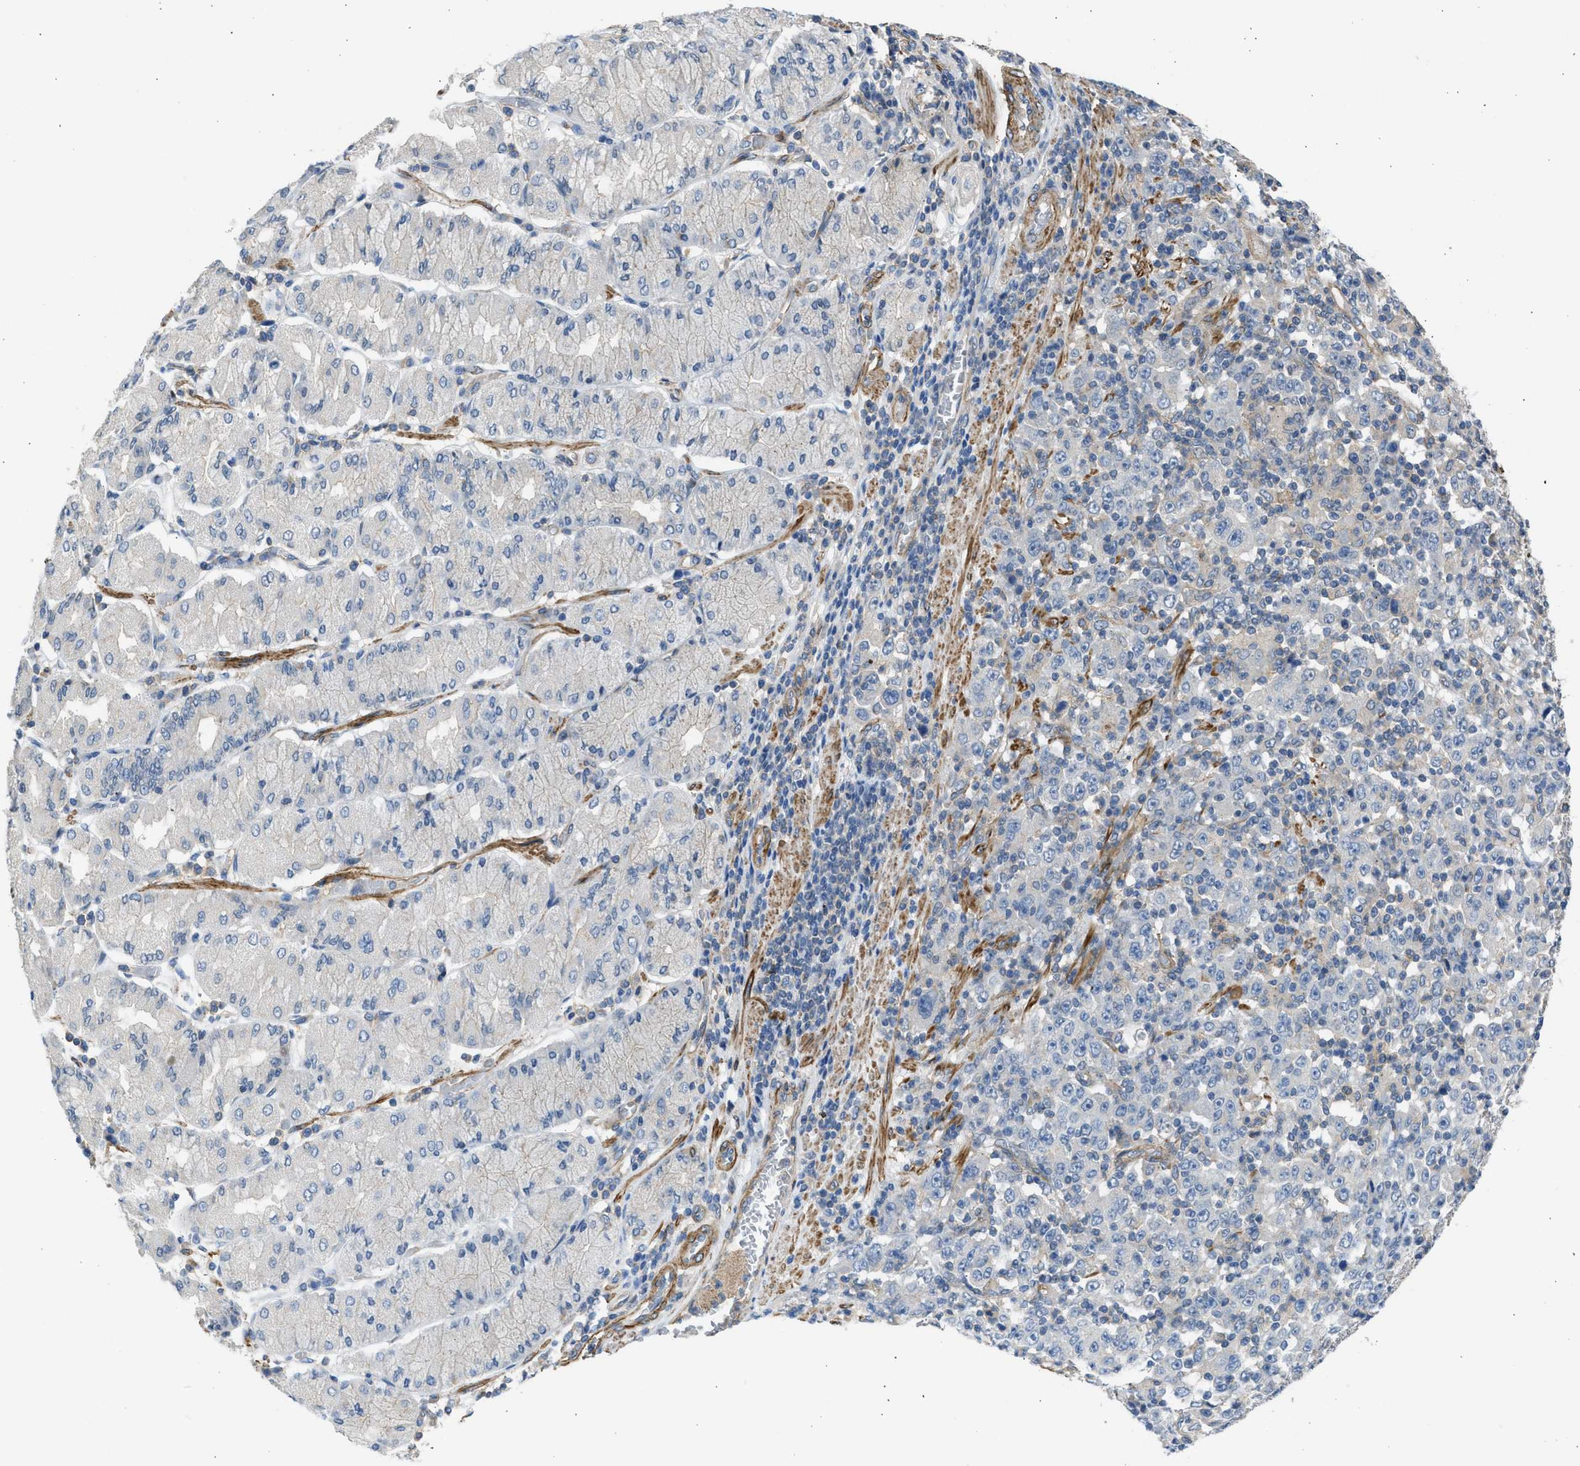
{"staining": {"intensity": "negative", "quantity": "none", "location": "none"}, "tissue": "stomach cancer", "cell_type": "Tumor cells", "image_type": "cancer", "snomed": [{"axis": "morphology", "description": "Normal tissue, NOS"}, {"axis": "morphology", "description": "Adenocarcinoma, NOS"}, {"axis": "topography", "description": "Stomach, upper"}, {"axis": "topography", "description": "Stomach"}], "caption": "A micrograph of stomach adenocarcinoma stained for a protein shows no brown staining in tumor cells.", "gene": "PCNX3", "patient": {"sex": "male", "age": 59}}